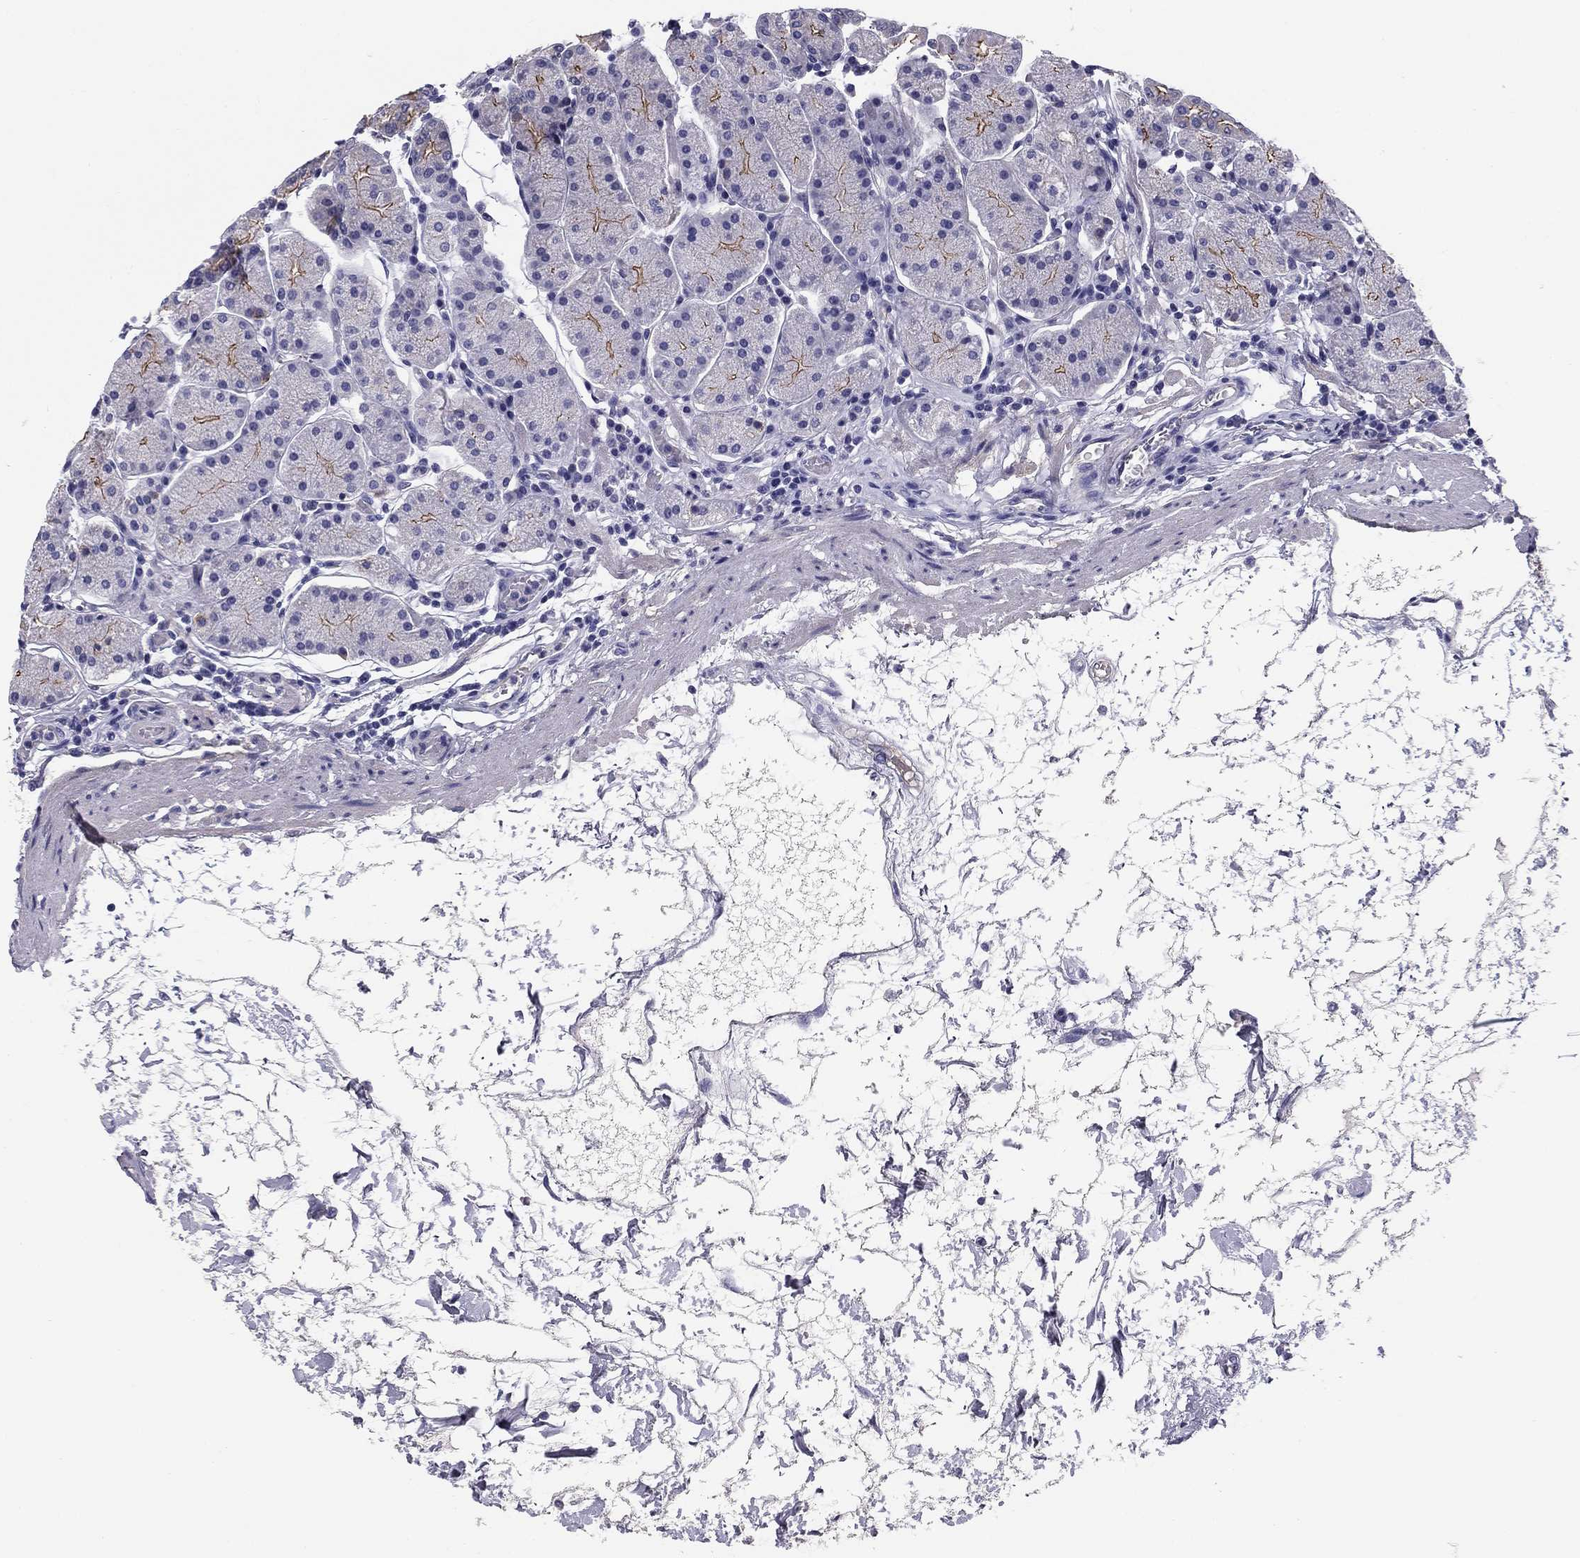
{"staining": {"intensity": "strong", "quantity": "<25%", "location": "cytoplasmic/membranous"}, "tissue": "stomach", "cell_type": "Glandular cells", "image_type": "normal", "snomed": [{"axis": "morphology", "description": "Normal tissue, NOS"}, {"axis": "topography", "description": "Stomach"}], "caption": "High-magnification brightfield microscopy of unremarkable stomach stained with DAB (brown) and counterstained with hematoxylin (blue). glandular cells exhibit strong cytoplasmic/membranous staining is seen in approximately<25% of cells.", "gene": "FLNC", "patient": {"sex": "male", "age": 54}}